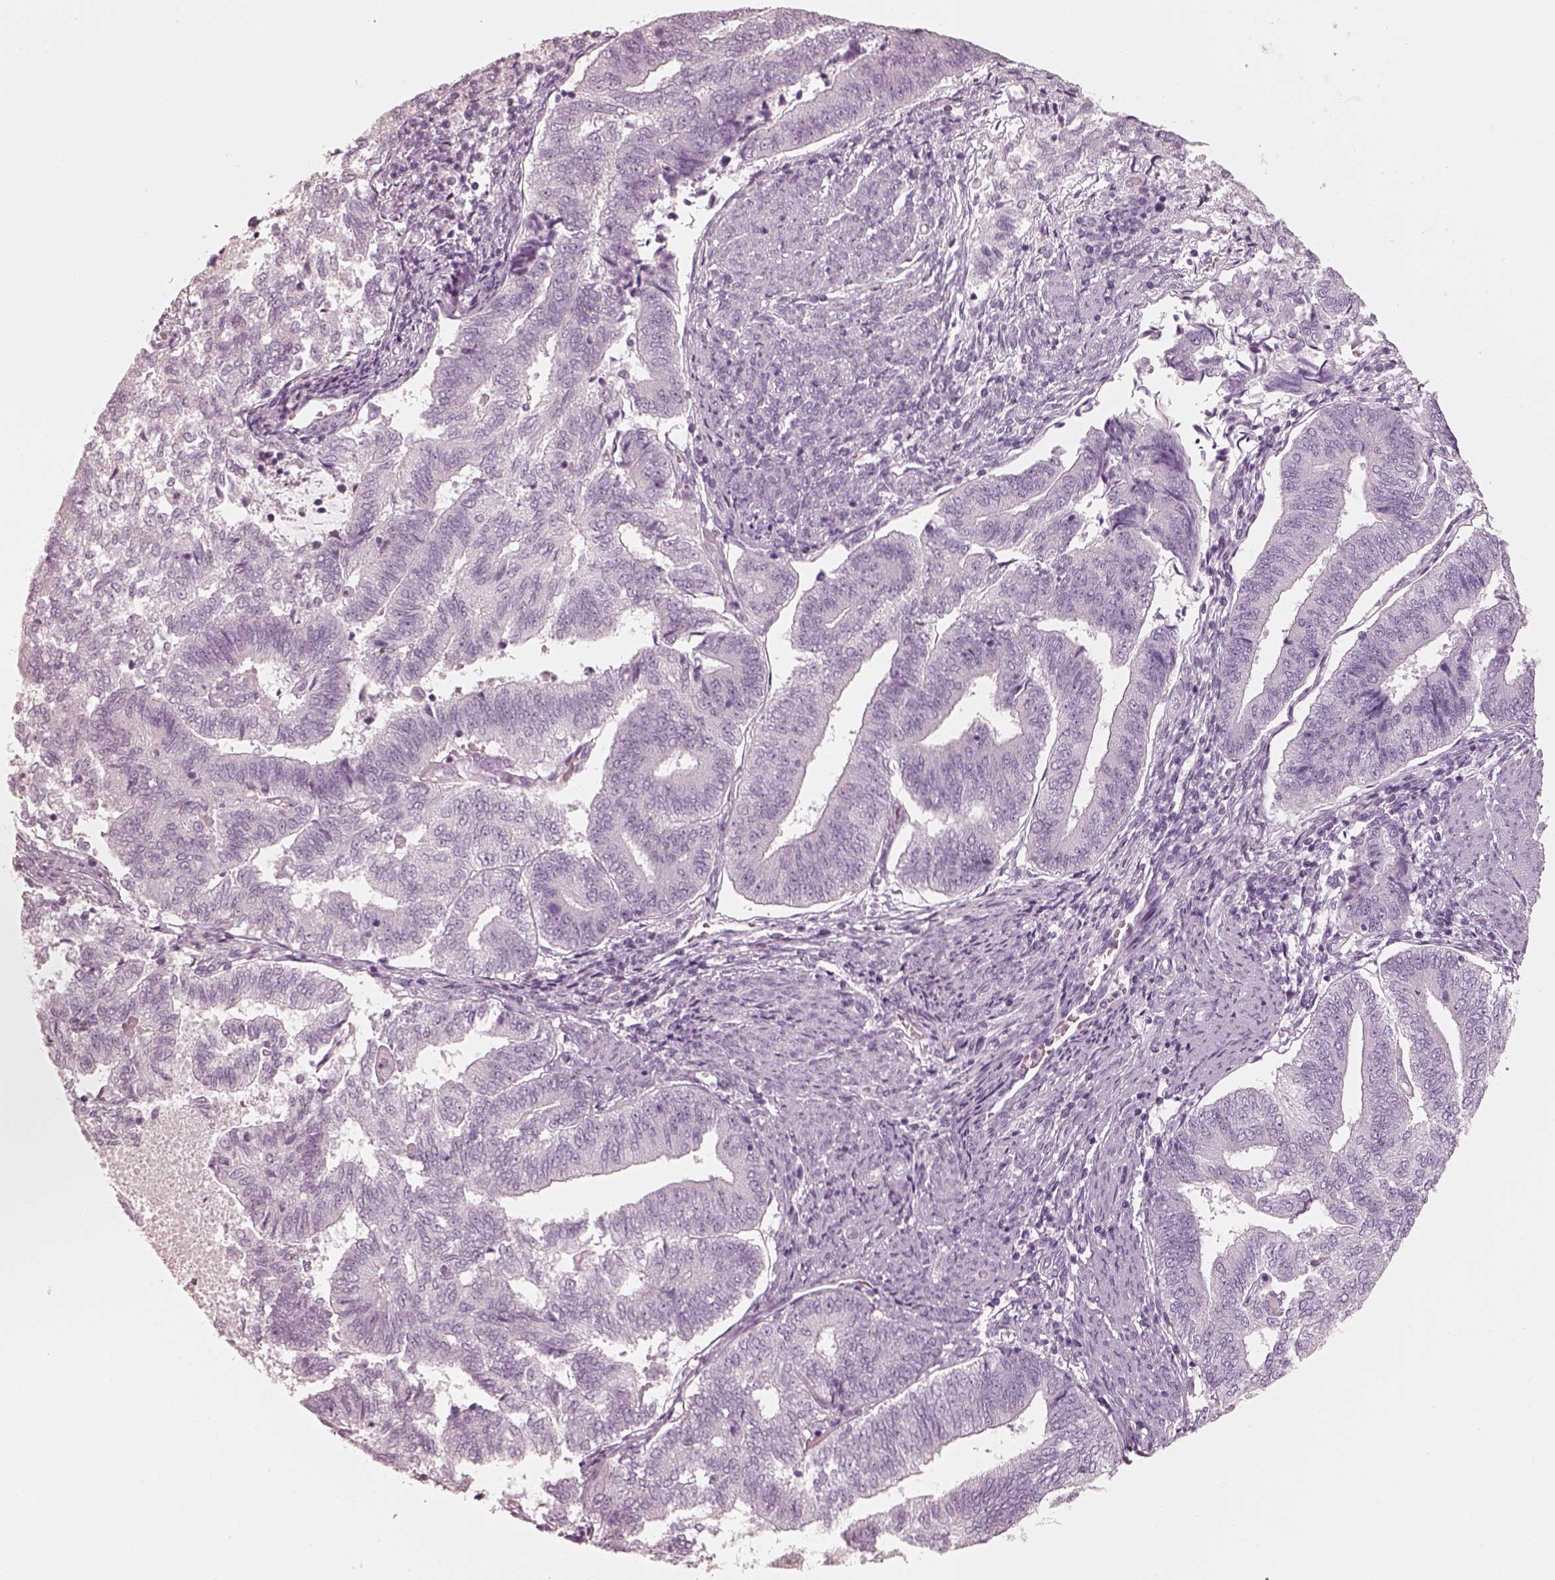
{"staining": {"intensity": "negative", "quantity": "none", "location": "none"}, "tissue": "endometrial cancer", "cell_type": "Tumor cells", "image_type": "cancer", "snomed": [{"axis": "morphology", "description": "Adenocarcinoma, NOS"}, {"axis": "topography", "description": "Endometrium"}], "caption": "This is a histopathology image of immunohistochemistry staining of endometrial cancer (adenocarcinoma), which shows no positivity in tumor cells. (Immunohistochemistry, brightfield microscopy, high magnification).", "gene": "R3HDML", "patient": {"sex": "female", "age": 65}}